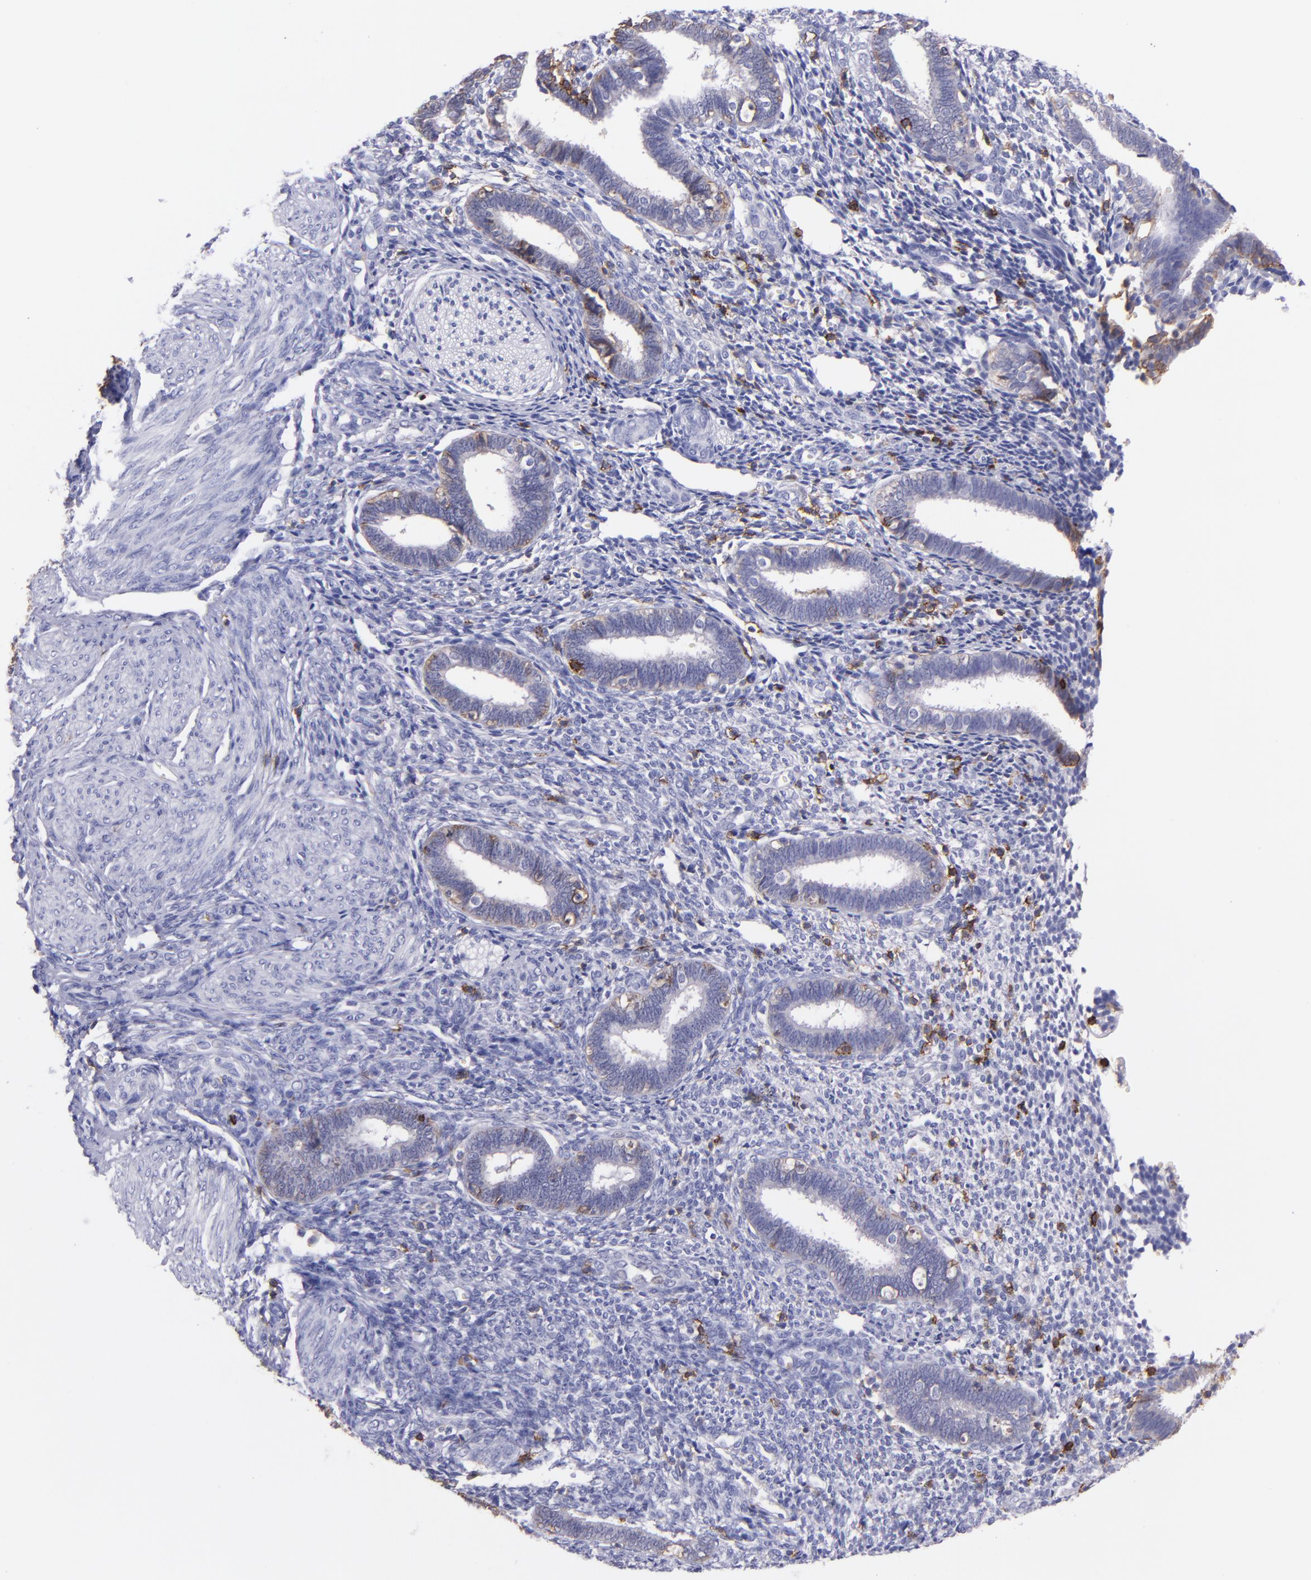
{"staining": {"intensity": "strong", "quantity": "<25%", "location": "cytoplasmic/membranous"}, "tissue": "endometrium", "cell_type": "Cells in endometrial stroma", "image_type": "normal", "snomed": [{"axis": "morphology", "description": "Normal tissue, NOS"}, {"axis": "topography", "description": "Endometrium"}], "caption": "IHC (DAB) staining of benign endometrium reveals strong cytoplasmic/membranous protein expression in about <25% of cells in endometrial stroma. The protein is shown in brown color, while the nuclei are stained blue.", "gene": "SPN", "patient": {"sex": "female", "age": 27}}